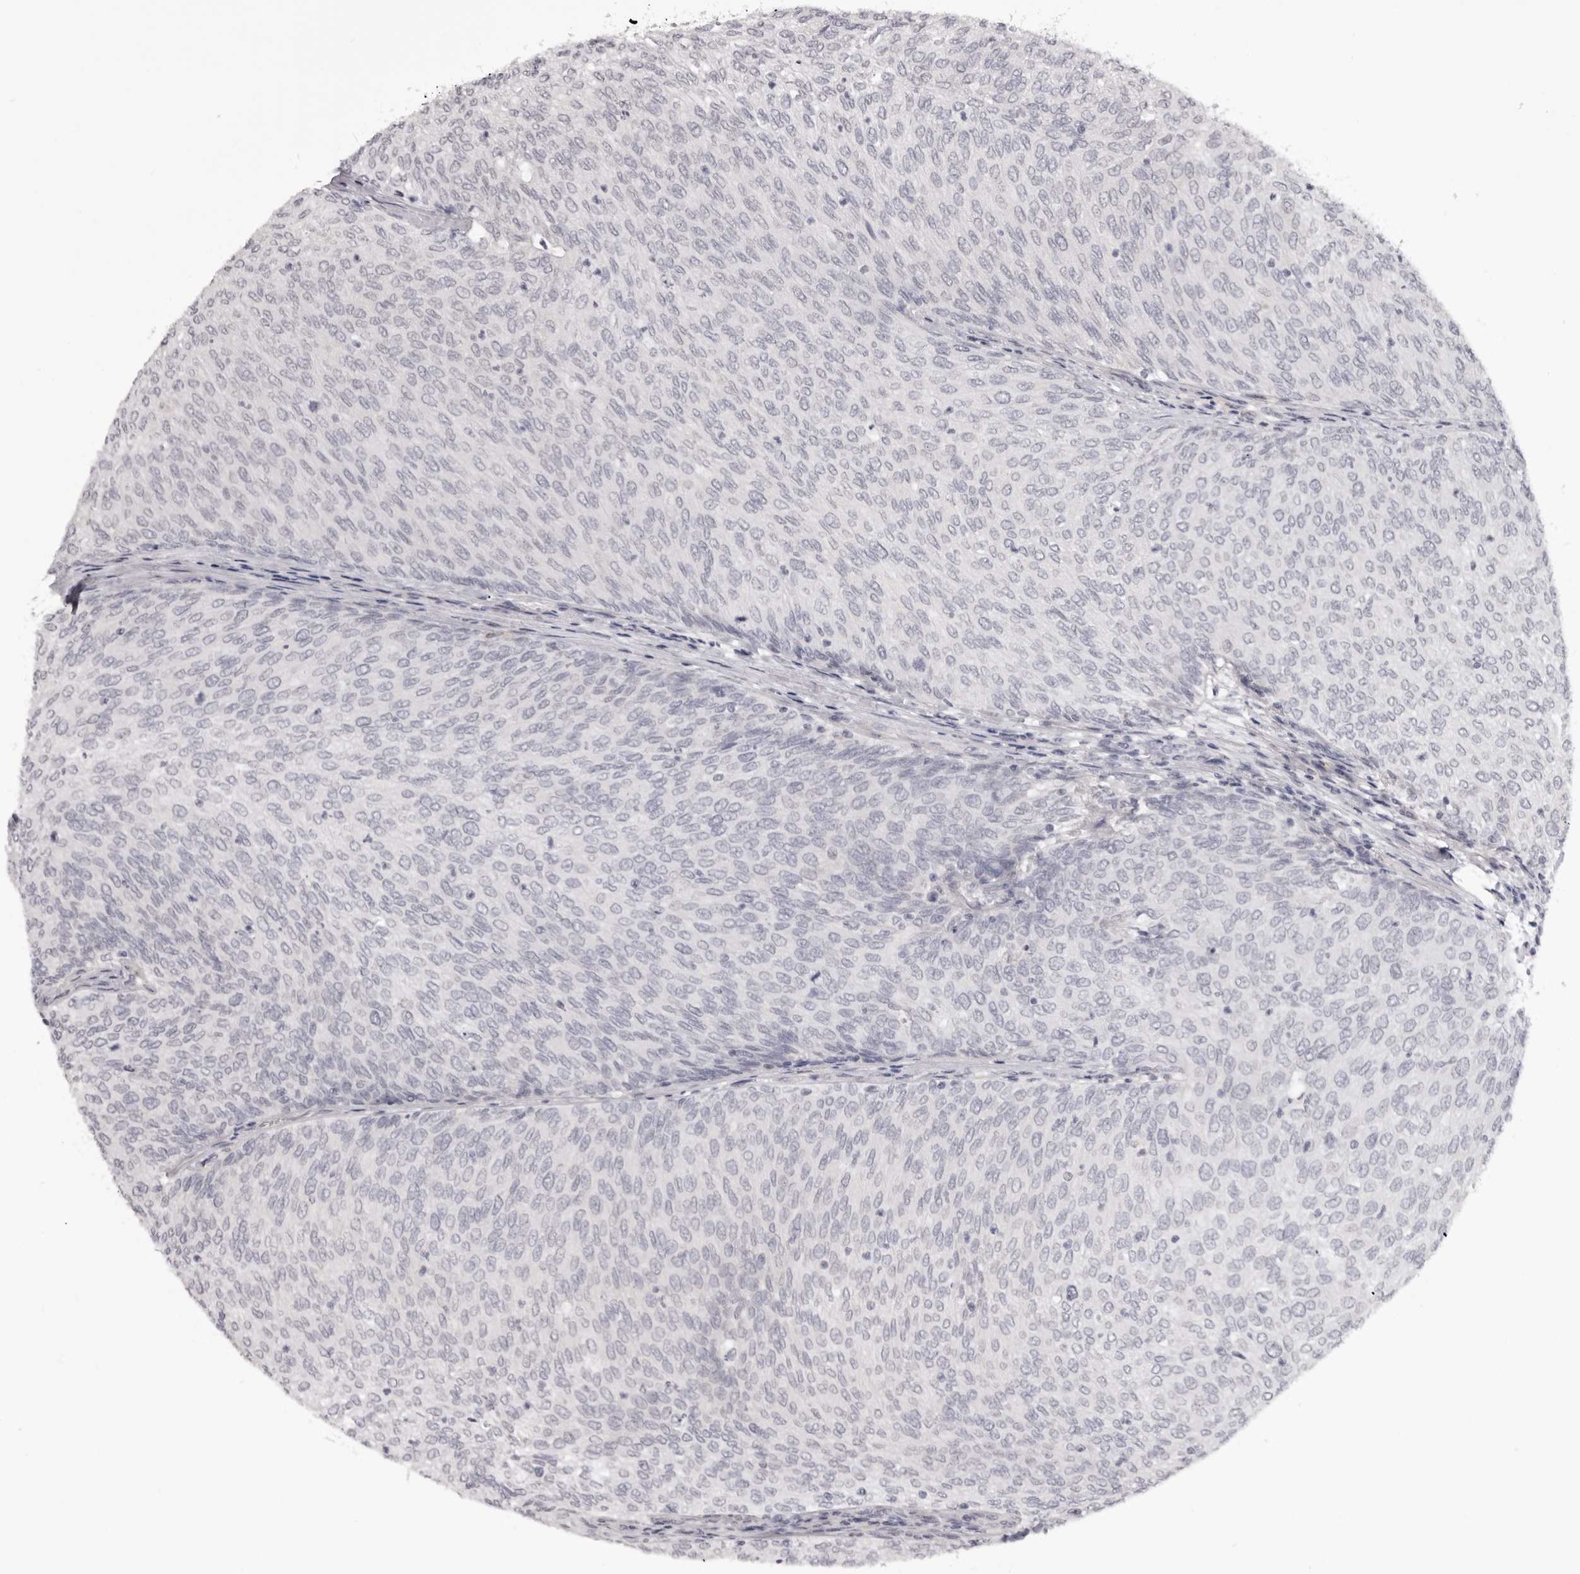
{"staining": {"intensity": "negative", "quantity": "none", "location": "none"}, "tissue": "urothelial cancer", "cell_type": "Tumor cells", "image_type": "cancer", "snomed": [{"axis": "morphology", "description": "Urothelial carcinoma, Low grade"}, {"axis": "topography", "description": "Urinary bladder"}], "caption": "The immunohistochemistry image has no significant staining in tumor cells of urothelial cancer tissue.", "gene": "SUGCT", "patient": {"sex": "female", "age": 79}}